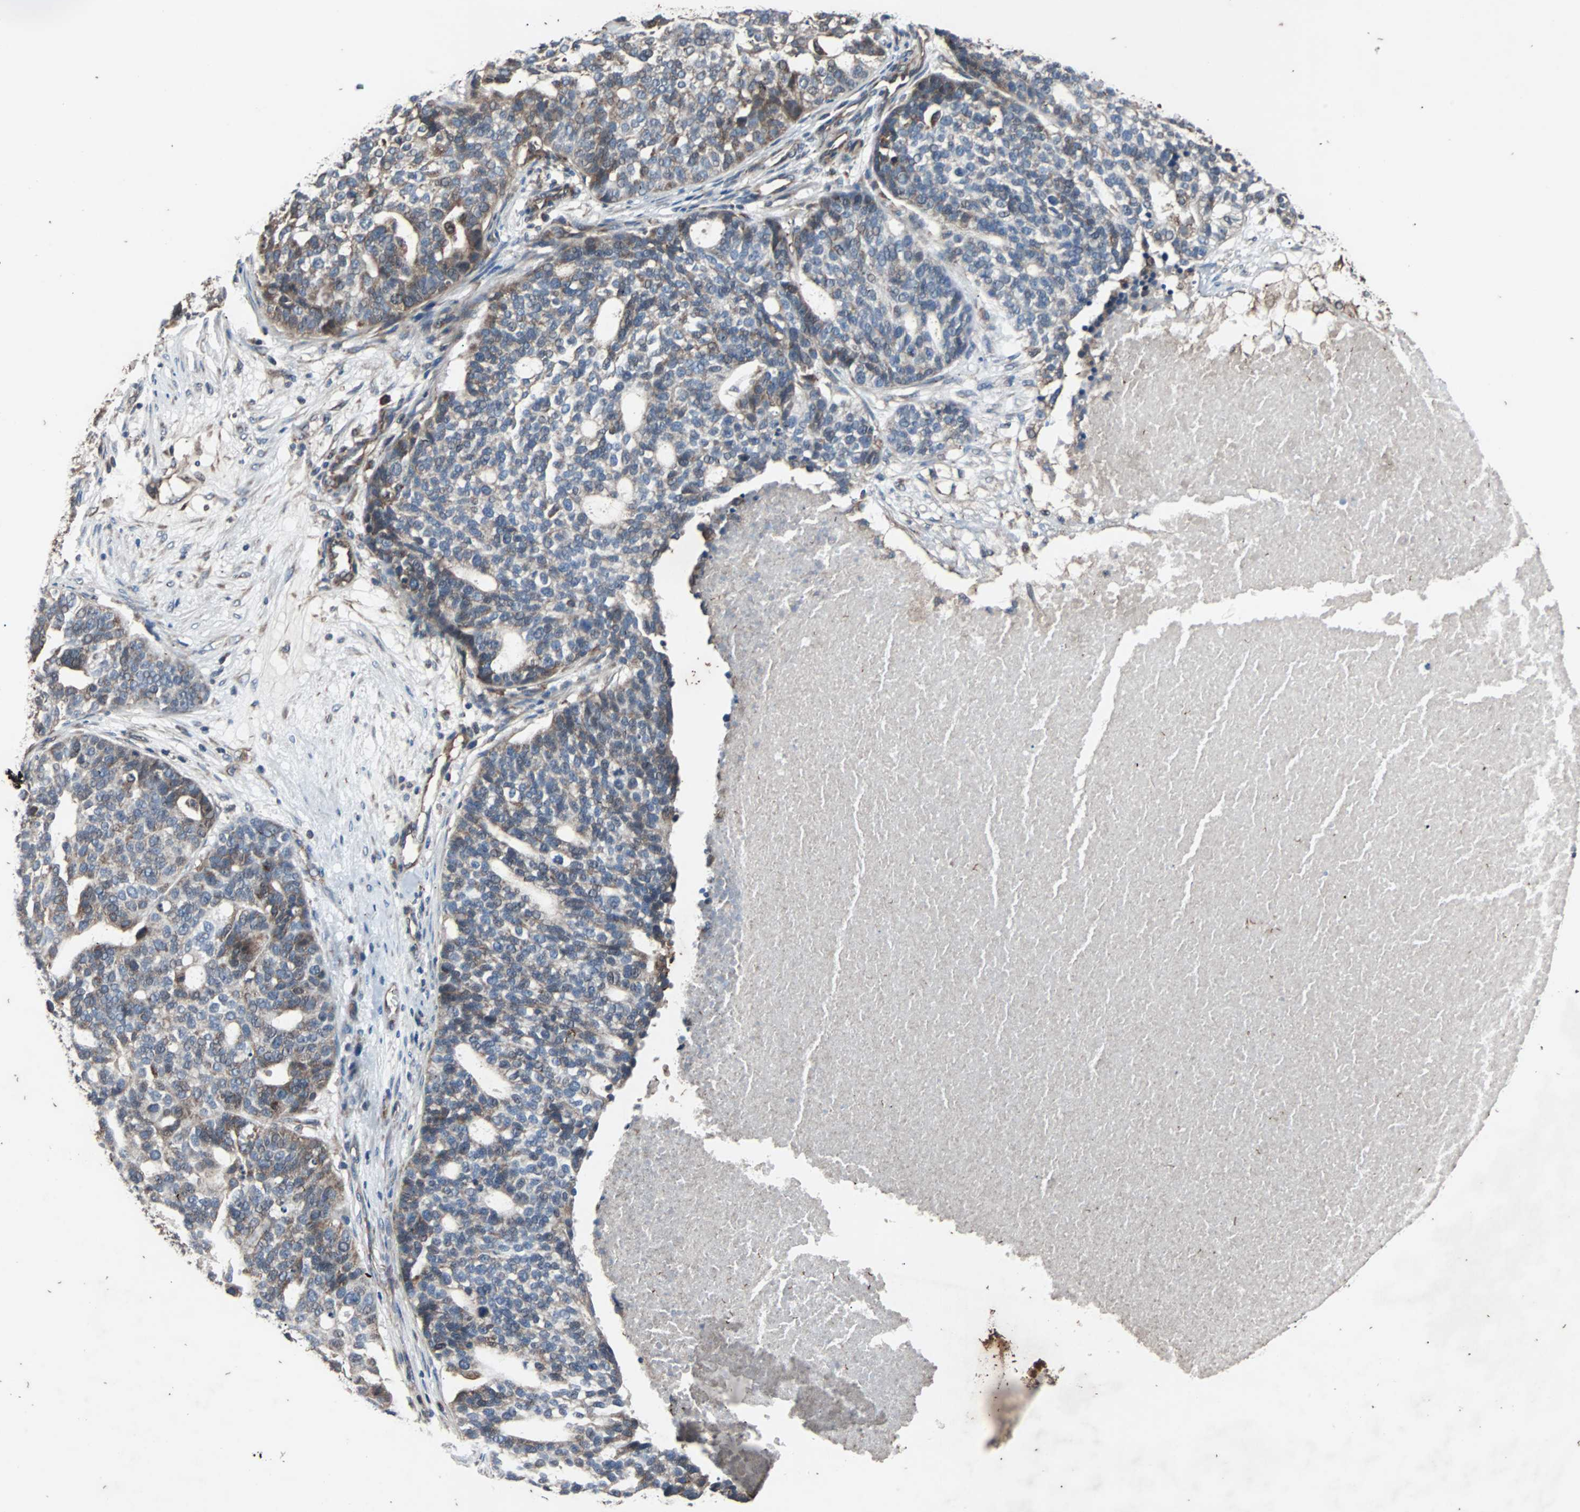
{"staining": {"intensity": "weak", "quantity": "25%-75%", "location": "cytoplasmic/membranous"}, "tissue": "ovarian cancer", "cell_type": "Tumor cells", "image_type": "cancer", "snomed": [{"axis": "morphology", "description": "Cystadenocarcinoma, serous, NOS"}, {"axis": "topography", "description": "Ovary"}], "caption": "About 25%-75% of tumor cells in ovarian serous cystadenocarcinoma show weak cytoplasmic/membranous protein expression as visualized by brown immunohistochemical staining.", "gene": "ACTR3", "patient": {"sex": "female", "age": 59}}